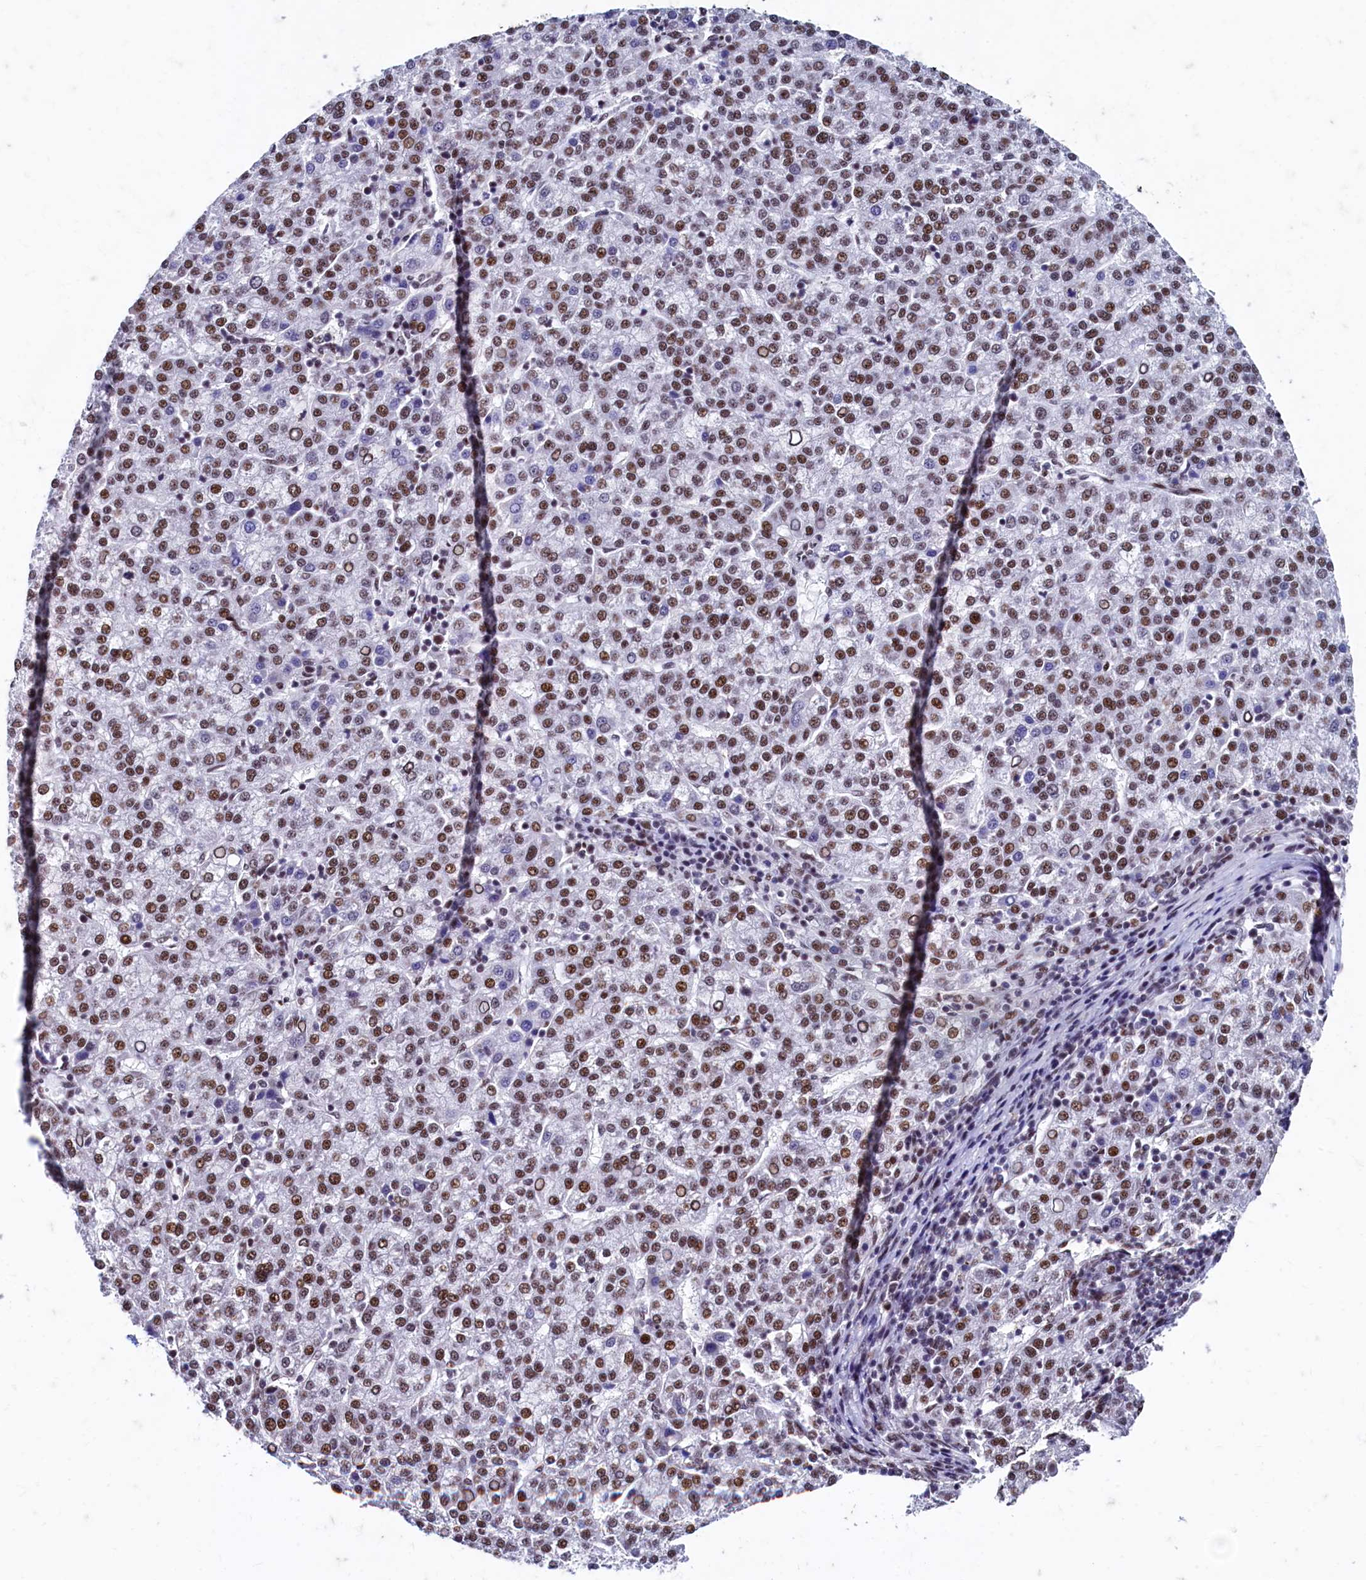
{"staining": {"intensity": "moderate", "quantity": ">75%", "location": "nuclear"}, "tissue": "liver cancer", "cell_type": "Tumor cells", "image_type": "cancer", "snomed": [{"axis": "morphology", "description": "Carcinoma, Hepatocellular, NOS"}, {"axis": "topography", "description": "Liver"}], "caption": "A micrograph of human hepatocellular carcinoma (liver) stained for a protein demonstrates moderate nuclear brown staining in tumor cells.", "gene": "CPSF7", "patient": {"sex": "female", "age": 58}}